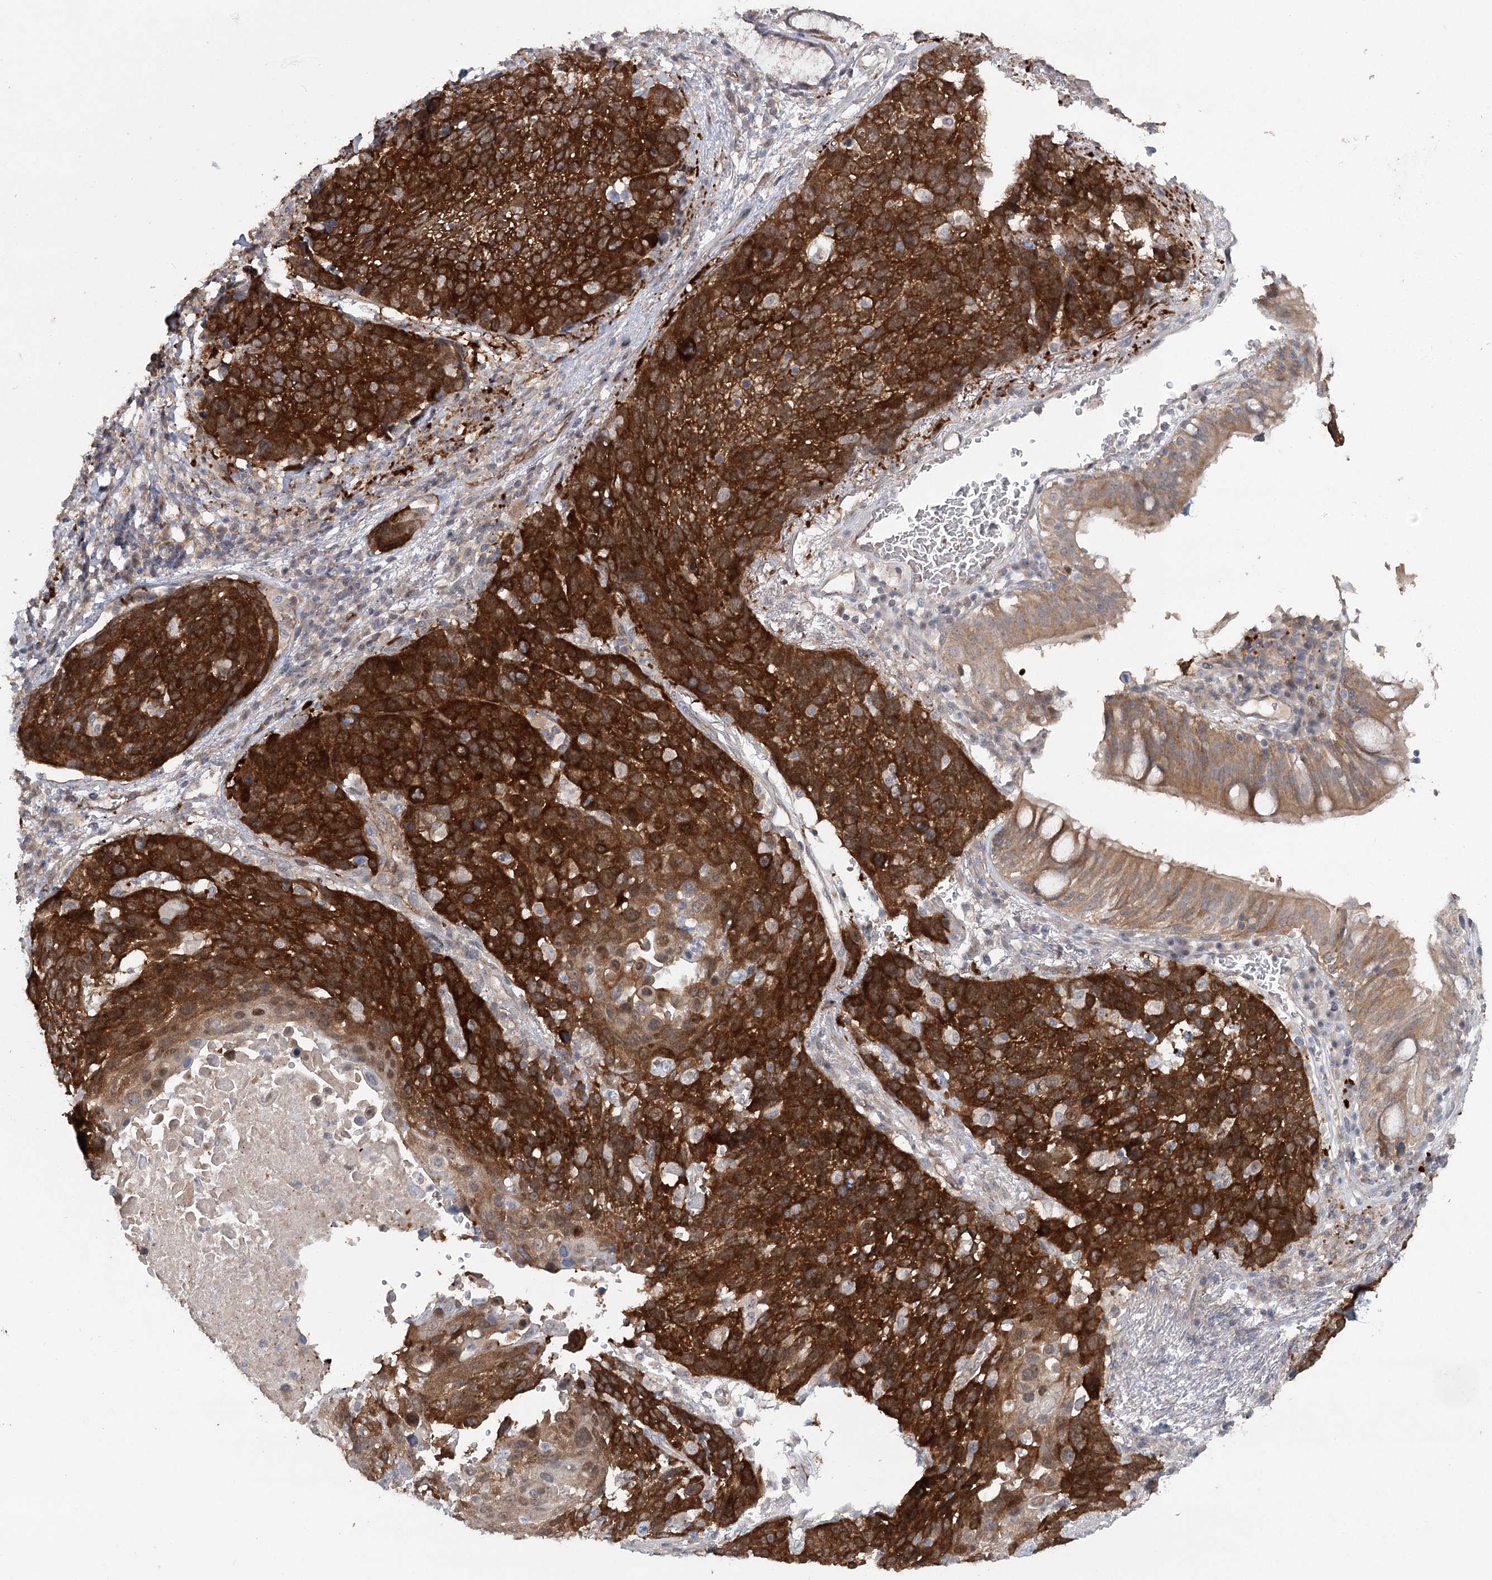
{"staining": {"intensity": "strong", "quantity": ">75%", "location": "cytoplasmic/membranous"}, "tissue": "lung cancer", "cell_type": "Tumor cells", "image_type": "cancer", "snomed": [{"axis": "morphology", "description": "Squamous cell carcinoma, NOS"}, {"axis": "topography", "description": "Lung"}], "caption": "Protein analysis of lung cancer tissue reveals strong cytoplasmic/membranous staining in about >75% of tumor cells. The protein is stained brown, and the nuclei are stained in blue (DAB IHC with brightfield microscopy, high magnification).", "gene": "MAP3K13", "patient": {"sex": "male", "age": 66}}